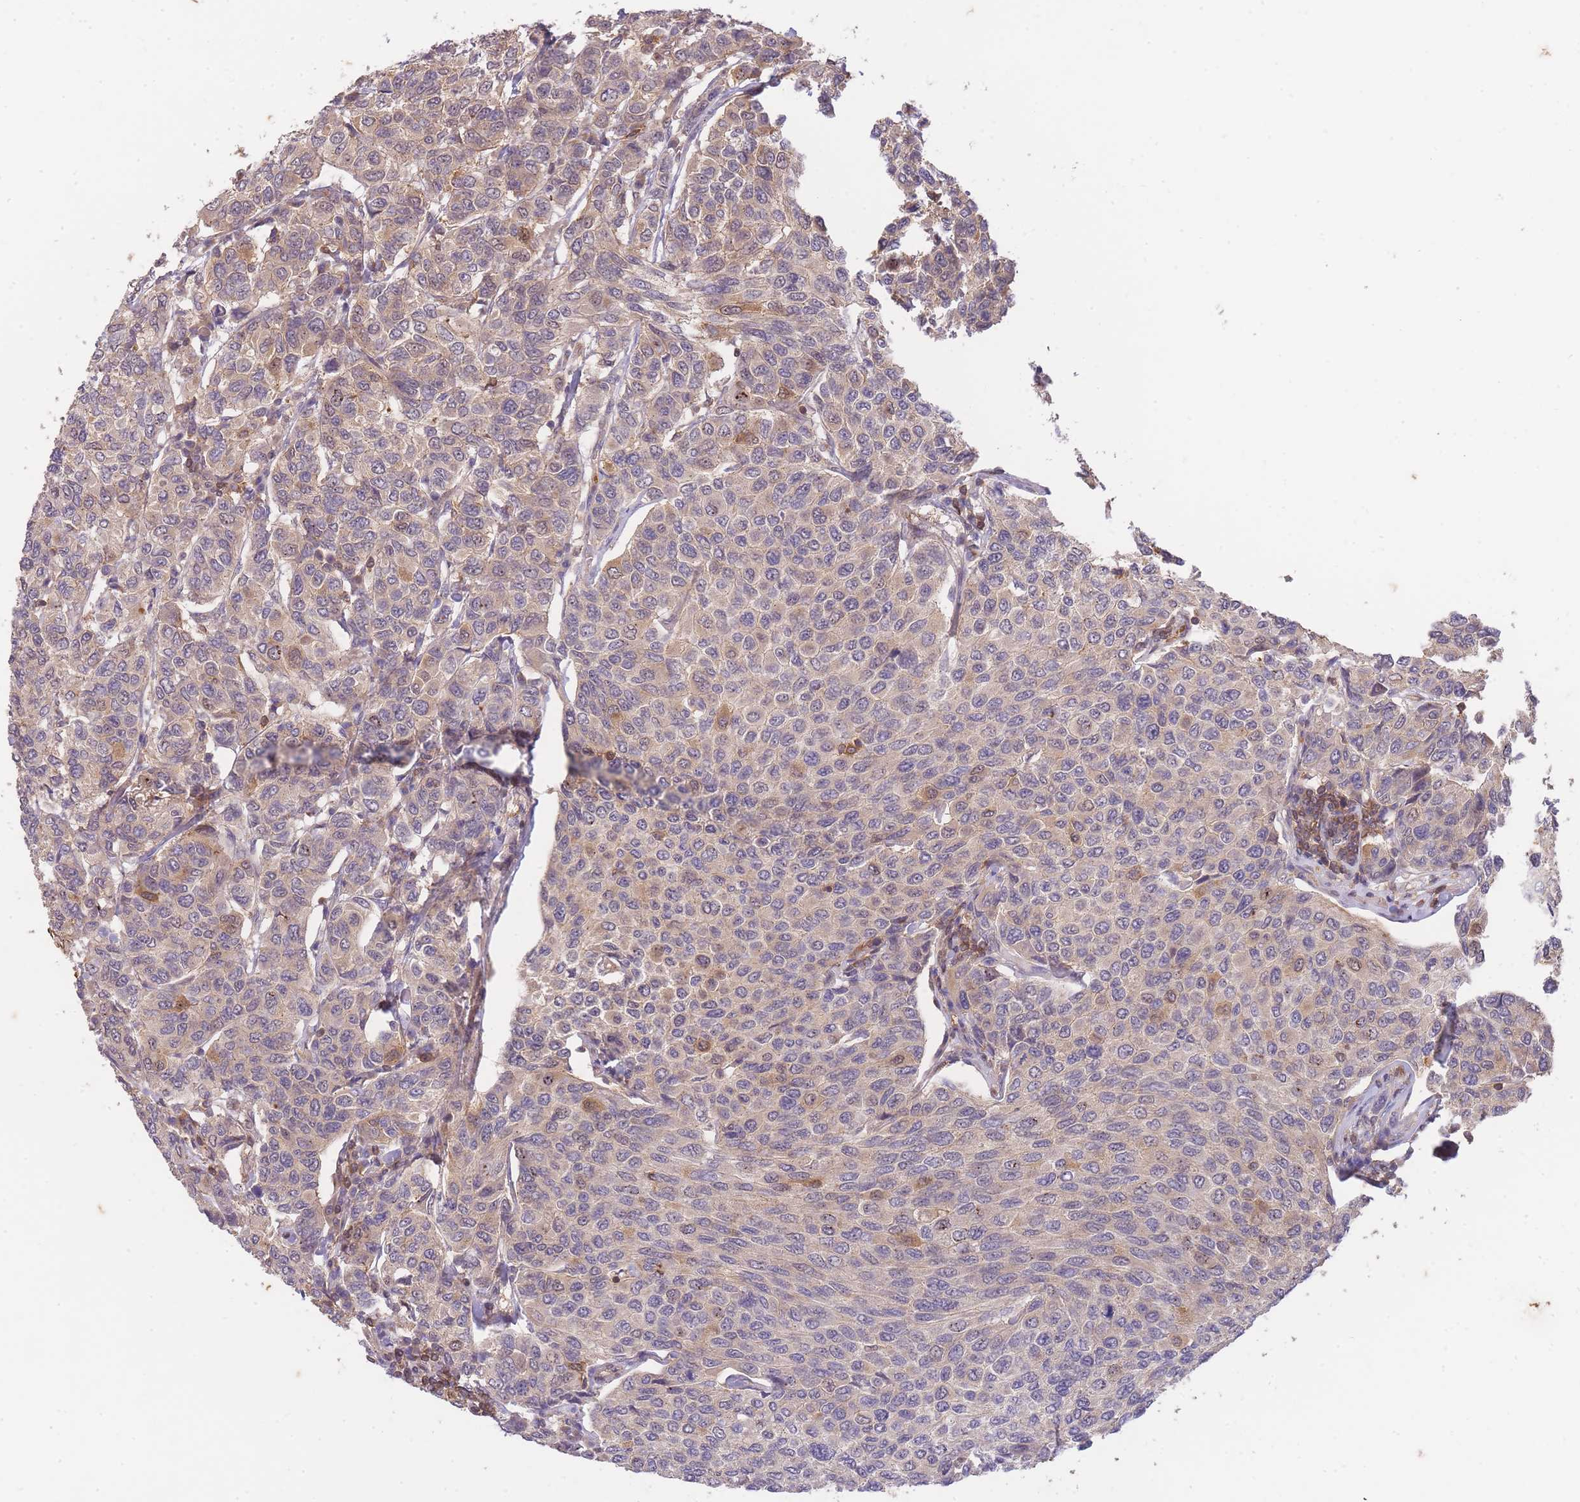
{"staining": {"intensity": "moderate", "quantity": "<25%", "location": "cytoplasmic/membranous"}, "tissue": "breast cancer", "cell_type": "Tumor cells", "image_type": "cancer", "snomed": [{"axis": "morphology", "description": "Duct carcinoma"}, {"axis": "topography", "description": "Breast"}], "caption": "Breast cancer (infiltrating ductal carcinoma) stained with DAB (3,3'-diaminobenzidine) immunohistochemistry (IHC) shows low levels of moderate cytoplasmic/membranous expression in approximately <25% of tumor cells.", "gene": "ST8SIA4", "patient": {"sex": "female", "age": 55}}